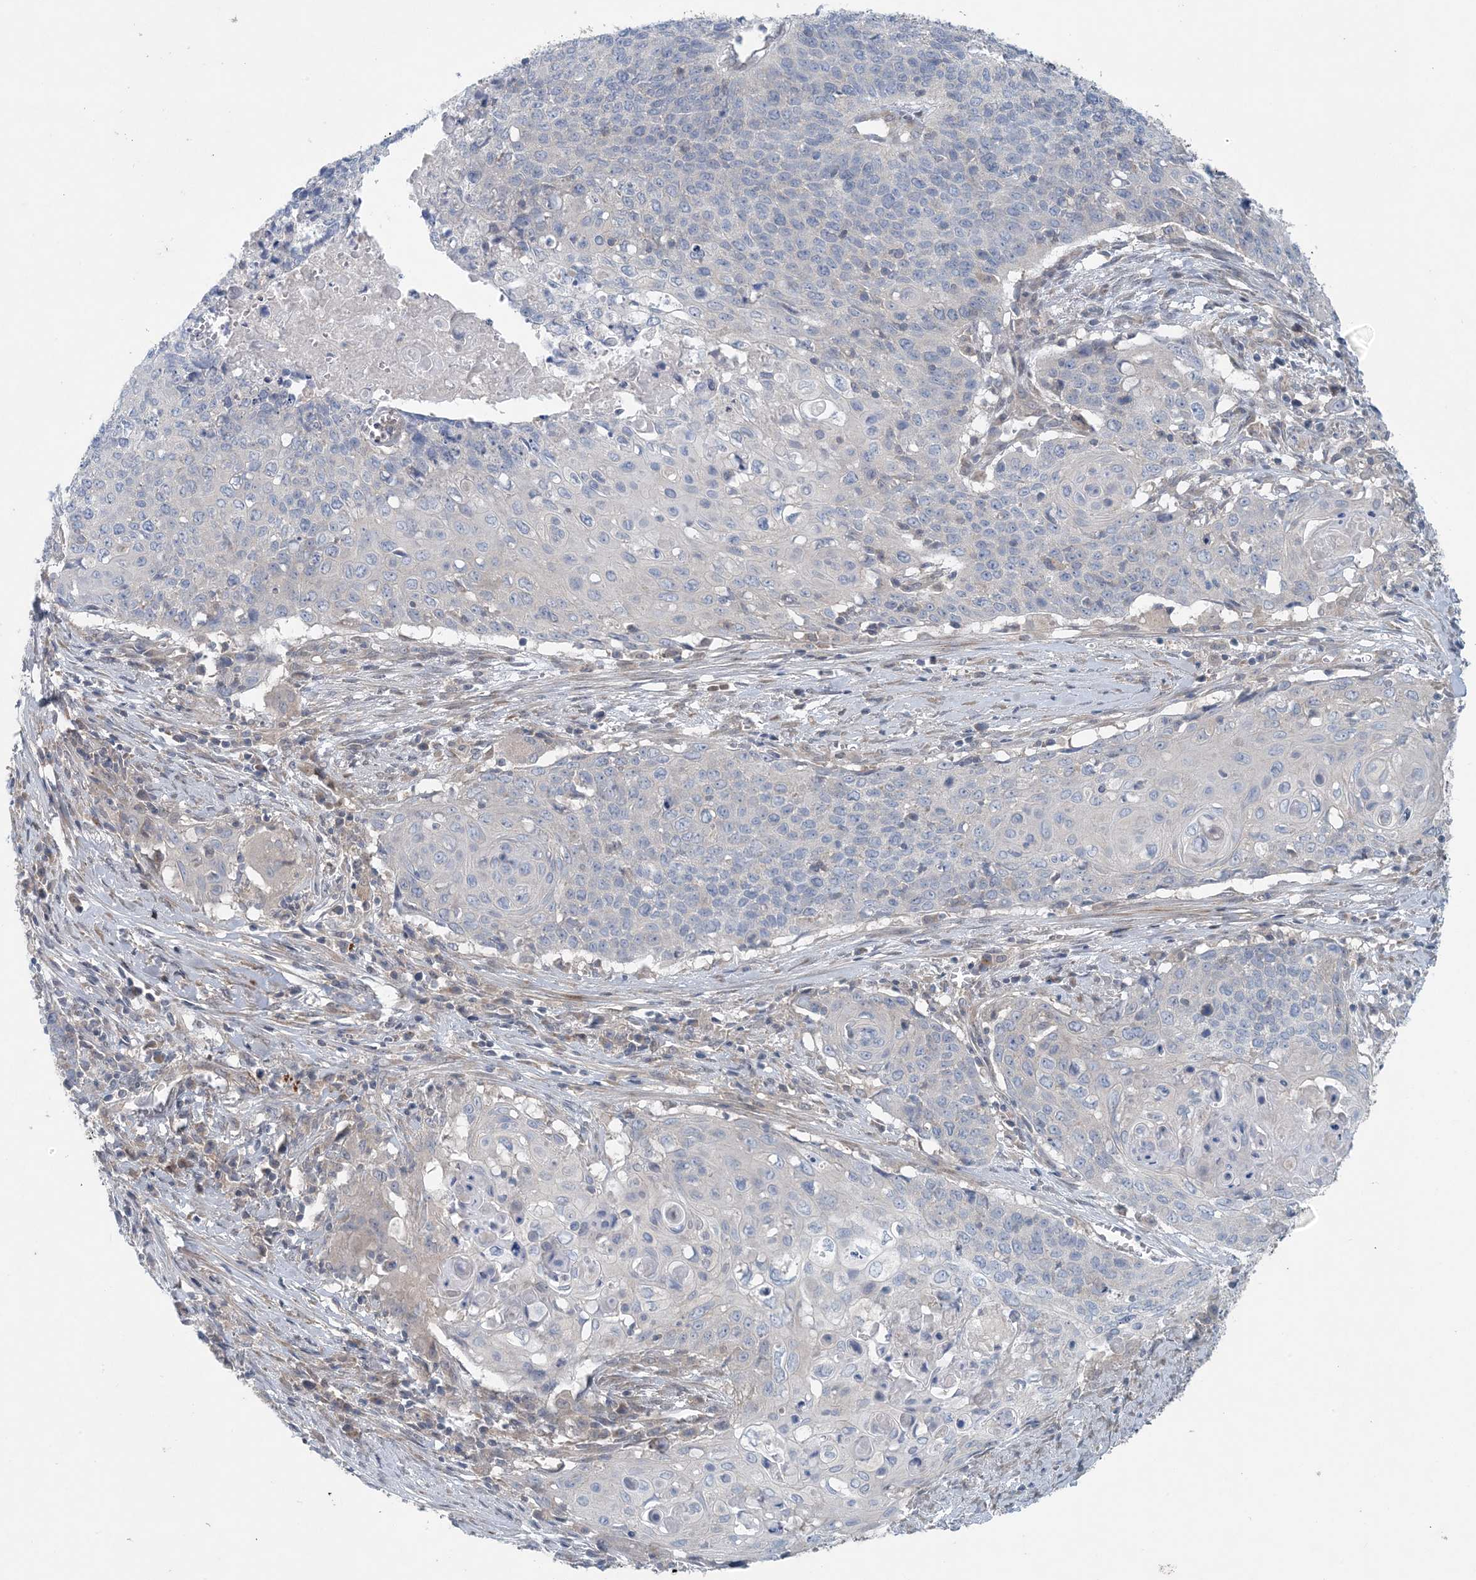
{"staining": {"intensity": "negative", "quantity": "none", "location": "none"}, "tissue": "cervical cancer", "cell_type": "Tumor cells", "image_type": "cancer", "snomed": [{"axis": "morphology", "description": "Squamous cell carcinoma, NOS"}, {"axis": "topography", "description": "Cervix"}], "caption": "IHC image of squamous cell carcinoma (cervical) stained for a protein (brown), which exhibits no staining in tumor cells. The staining is performed using DAB (3,3'-diaminobenzidine) brown chromogen with nuclei counter-stained in using hematoxylin.", "gene": "HIKESHI", "patient": {"sex": "female", "age": 39}}